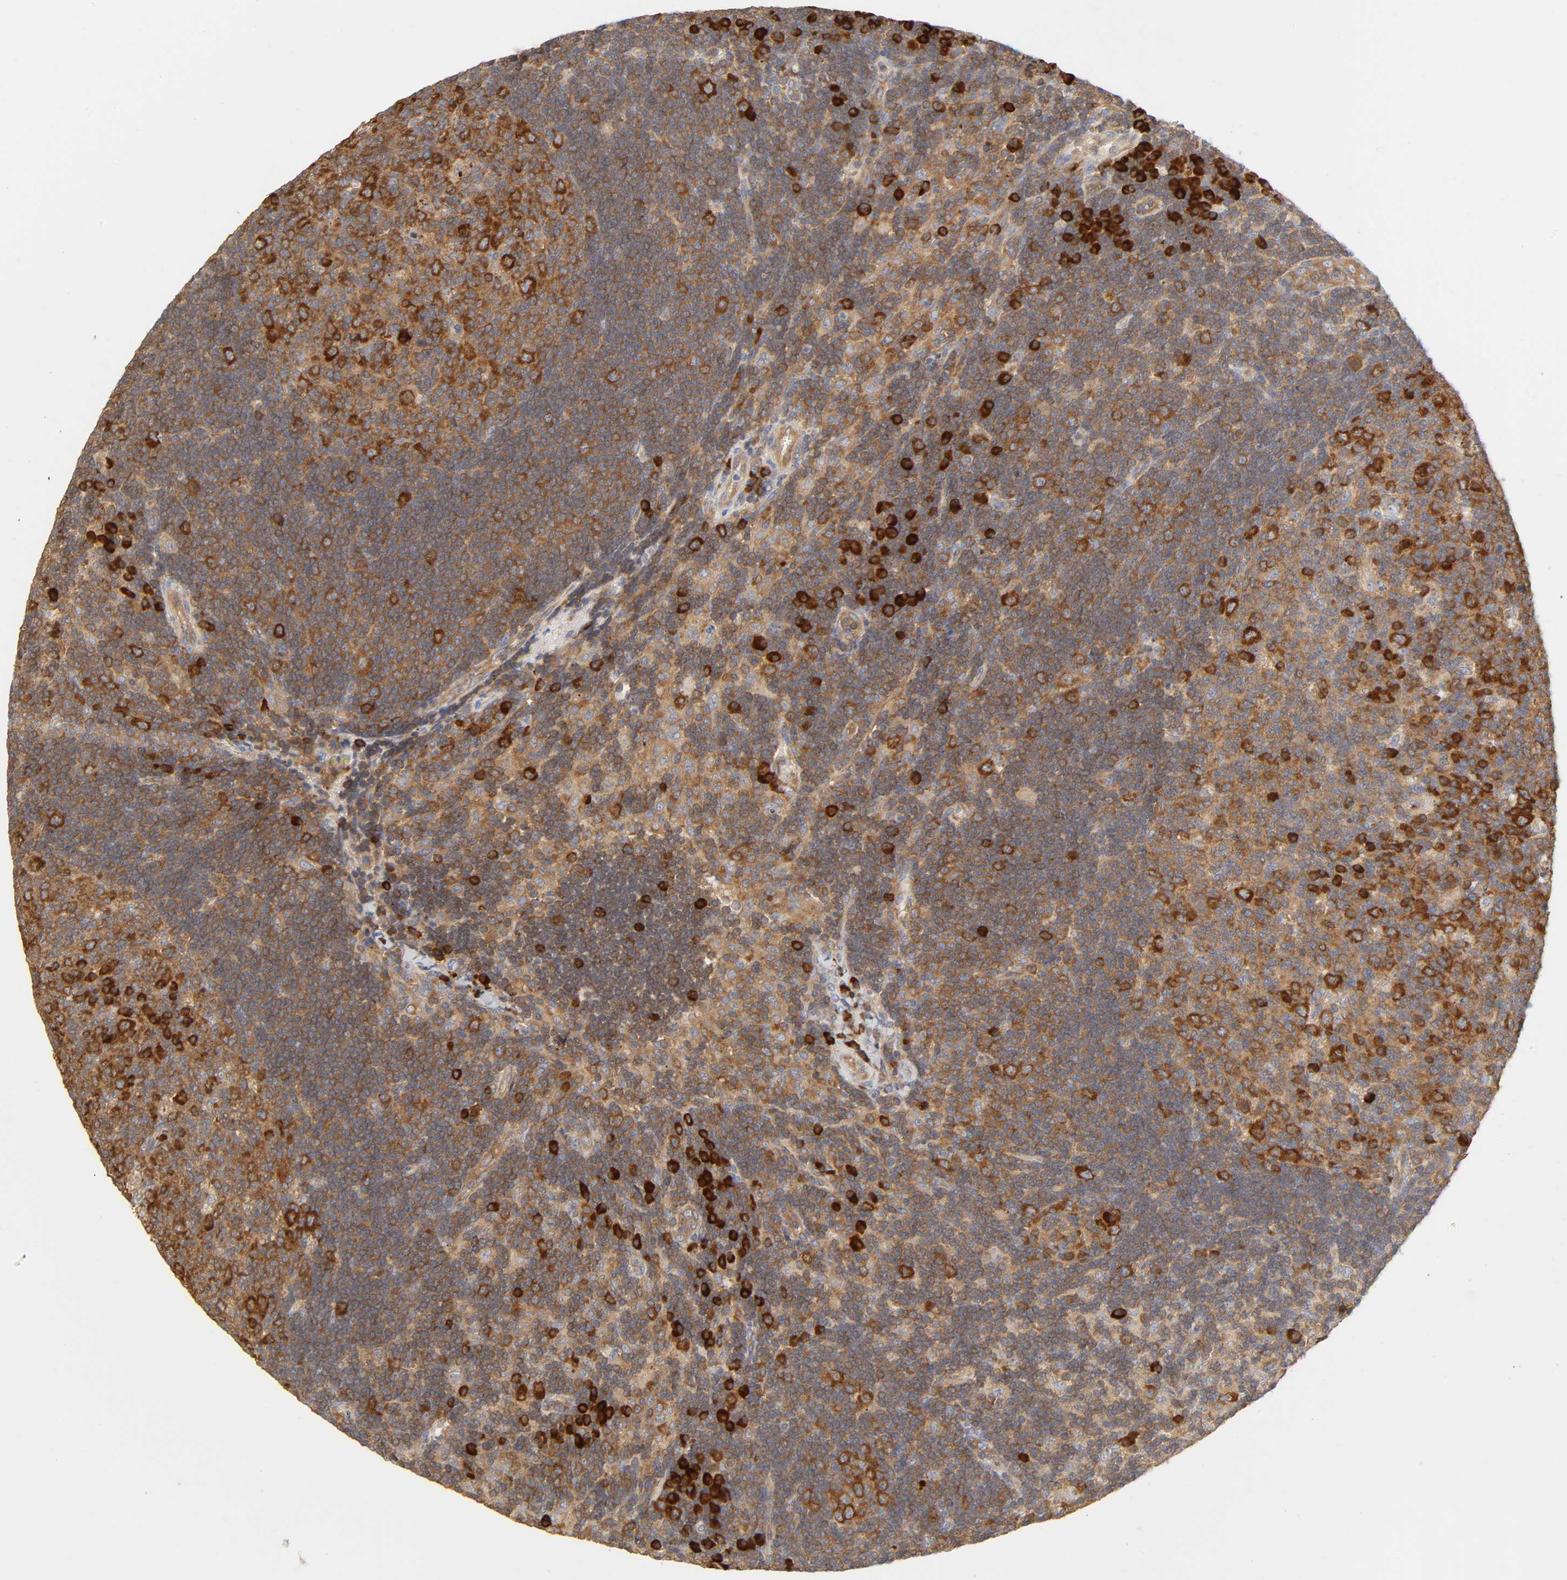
{"staining": {"intensity": "strong", "quantity": ">75%", "location": "cytoplasmic/membranous"}, "tissue": "lymph node", "cell_type": "Germinal center cells", "image_type": "normal", "snomed": [{"axis": "morphology", "description": "Normal tissue, NOS"}, {"axis": "morphology", "description": "Squamous cell carcinoma, metastatic, NOS"}, {"axis": "topography", "description": "Lymph node"}], "caption": "Lymph node stained with immunohistochemistry (IHC) displays strong cytoplasmic/membranous expression in about >75% of germinal center cells.", "gene": "IQCJ", "patient": {"sex": "female", "age": 53}}